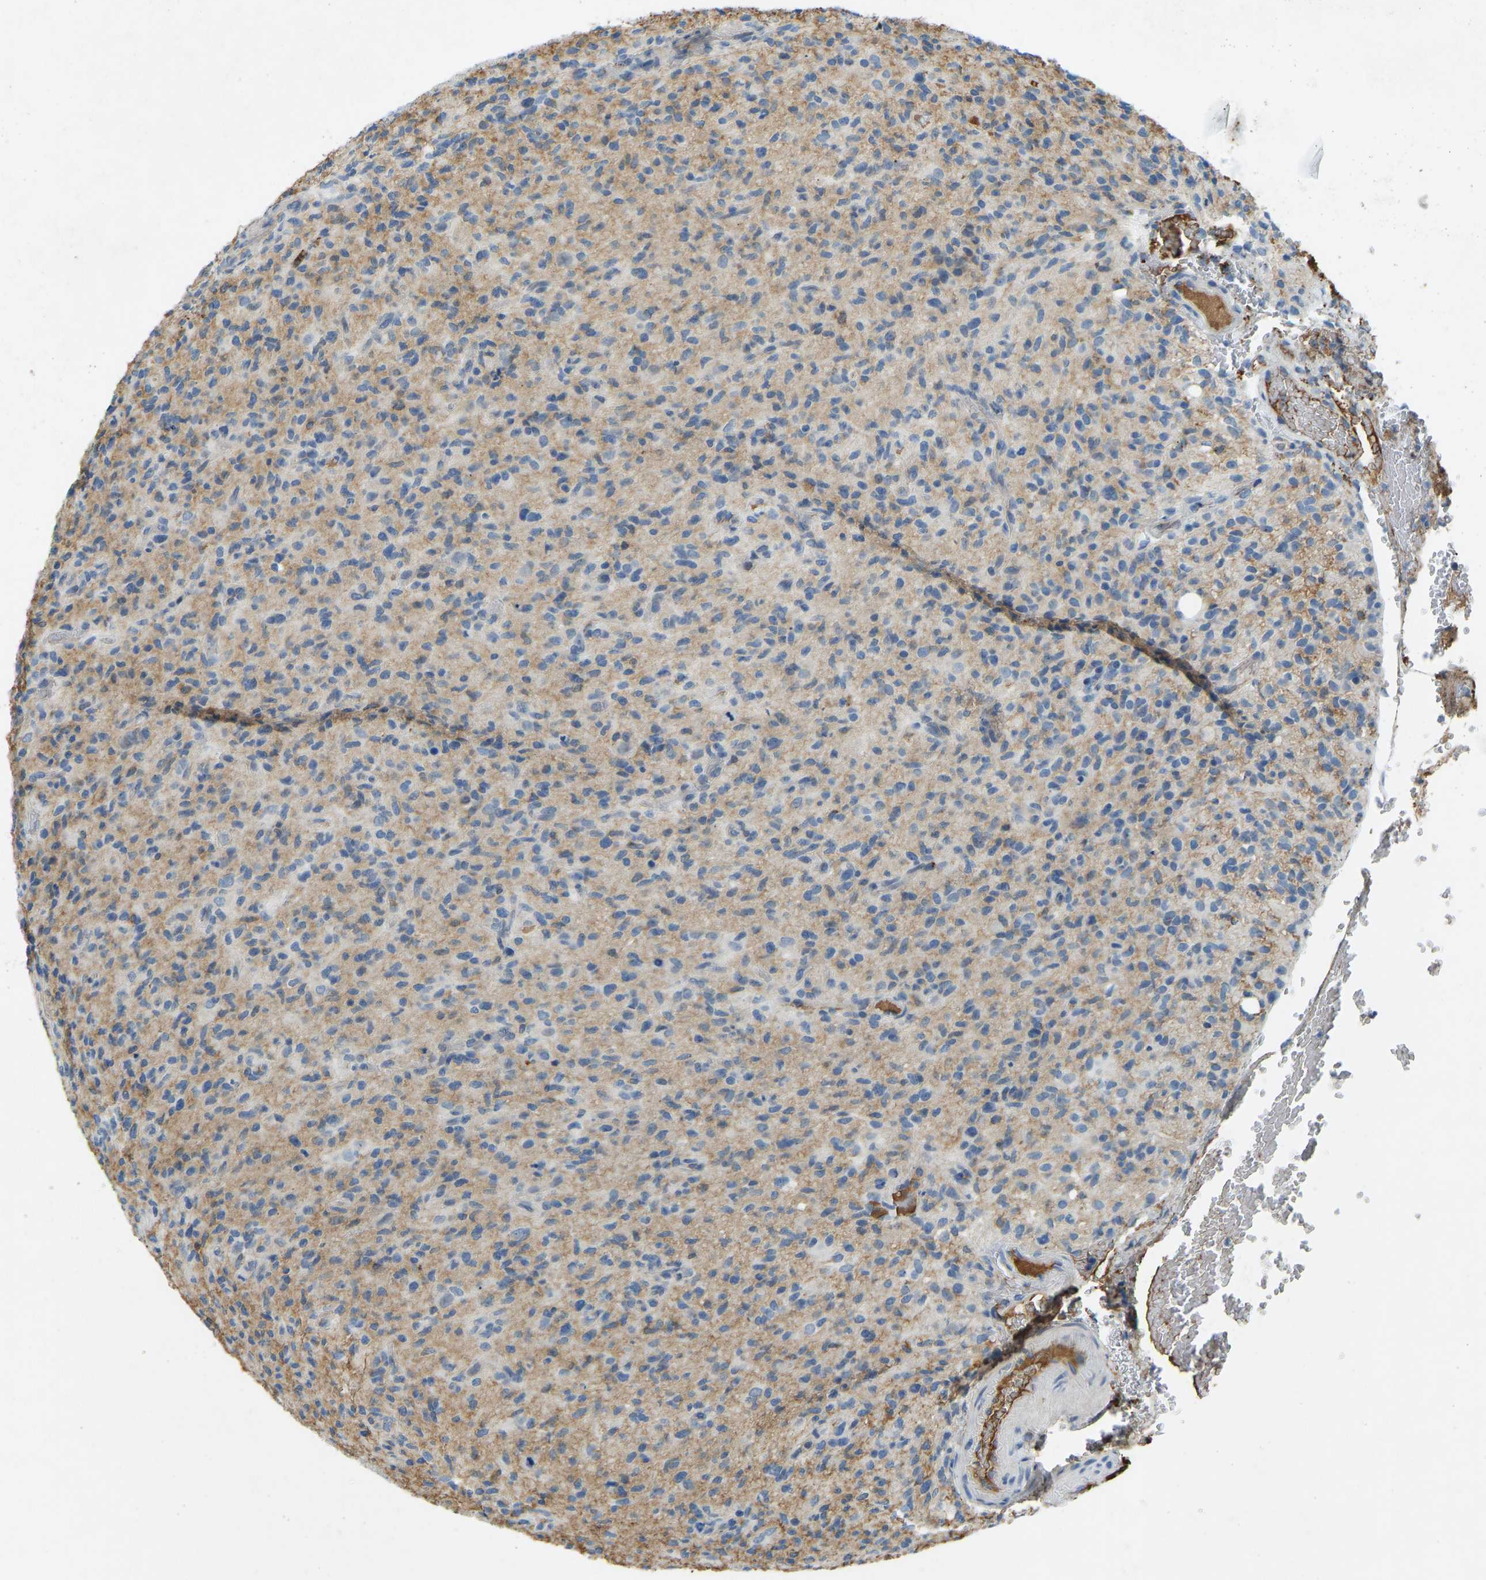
{"staining": {"intensity": "negative", "quantity": "none", "location": "none"}, "tissue": "glioma", "cell_type": "Tumor cells", "image_type": "cancer", "snomed": [{"axis": "morphology", "description": "Glioma, malignant, High grade"}, {"axis": "topography", "description": "Brain"}], "caption": "IHC of human malignant glioma (high-grade) shows no positivity in tumor cells. (Brightfield microscopy of DAB immunohistochemistry at high magnification).", "gene": "THBS4", "patient": {"sex": "male", "age": 71}}